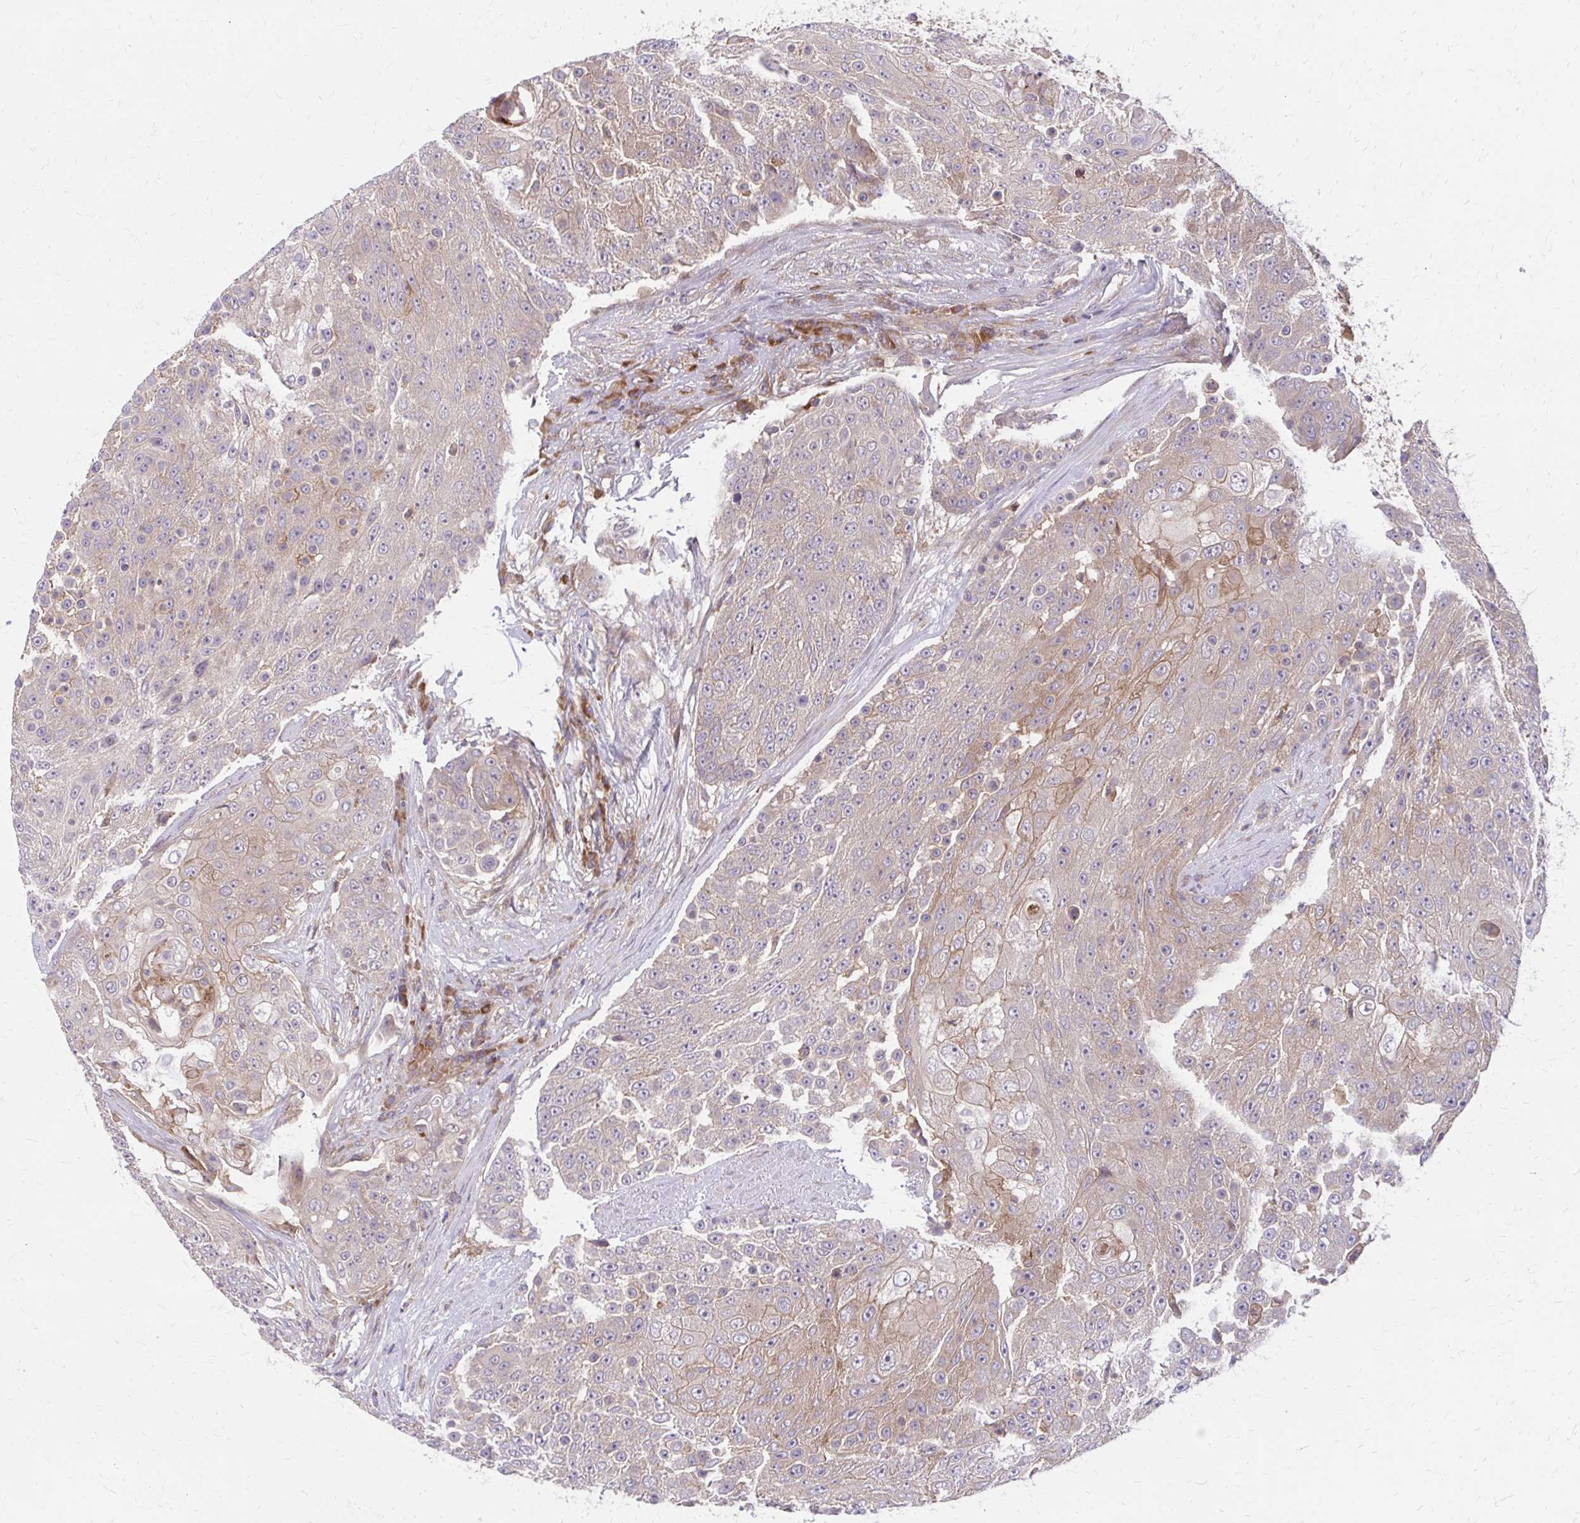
{"staining": {"intensity": "weak", "quantity": "25%-75%", "location": "cytoplasmic/membranous"}, "tissue": "urothelial cancer", "cell_type": "Tumor cells", "image_type": "cancer", "snomed": [{"axis": "morphology", "description": "Urothelial carcinoma, High grade"}, {"axis": "topography", "description": "Urinary bladder"}], "caption": "About 25%-75% of tumor cells in urothelial carcinoma (high-grade) reveal weak cytoplasmic/membranous protein expression as visualized by brown immunohistochemical staining.", "gene": "OXNAD1", "patient": {"sex": "female", "age": 63}}